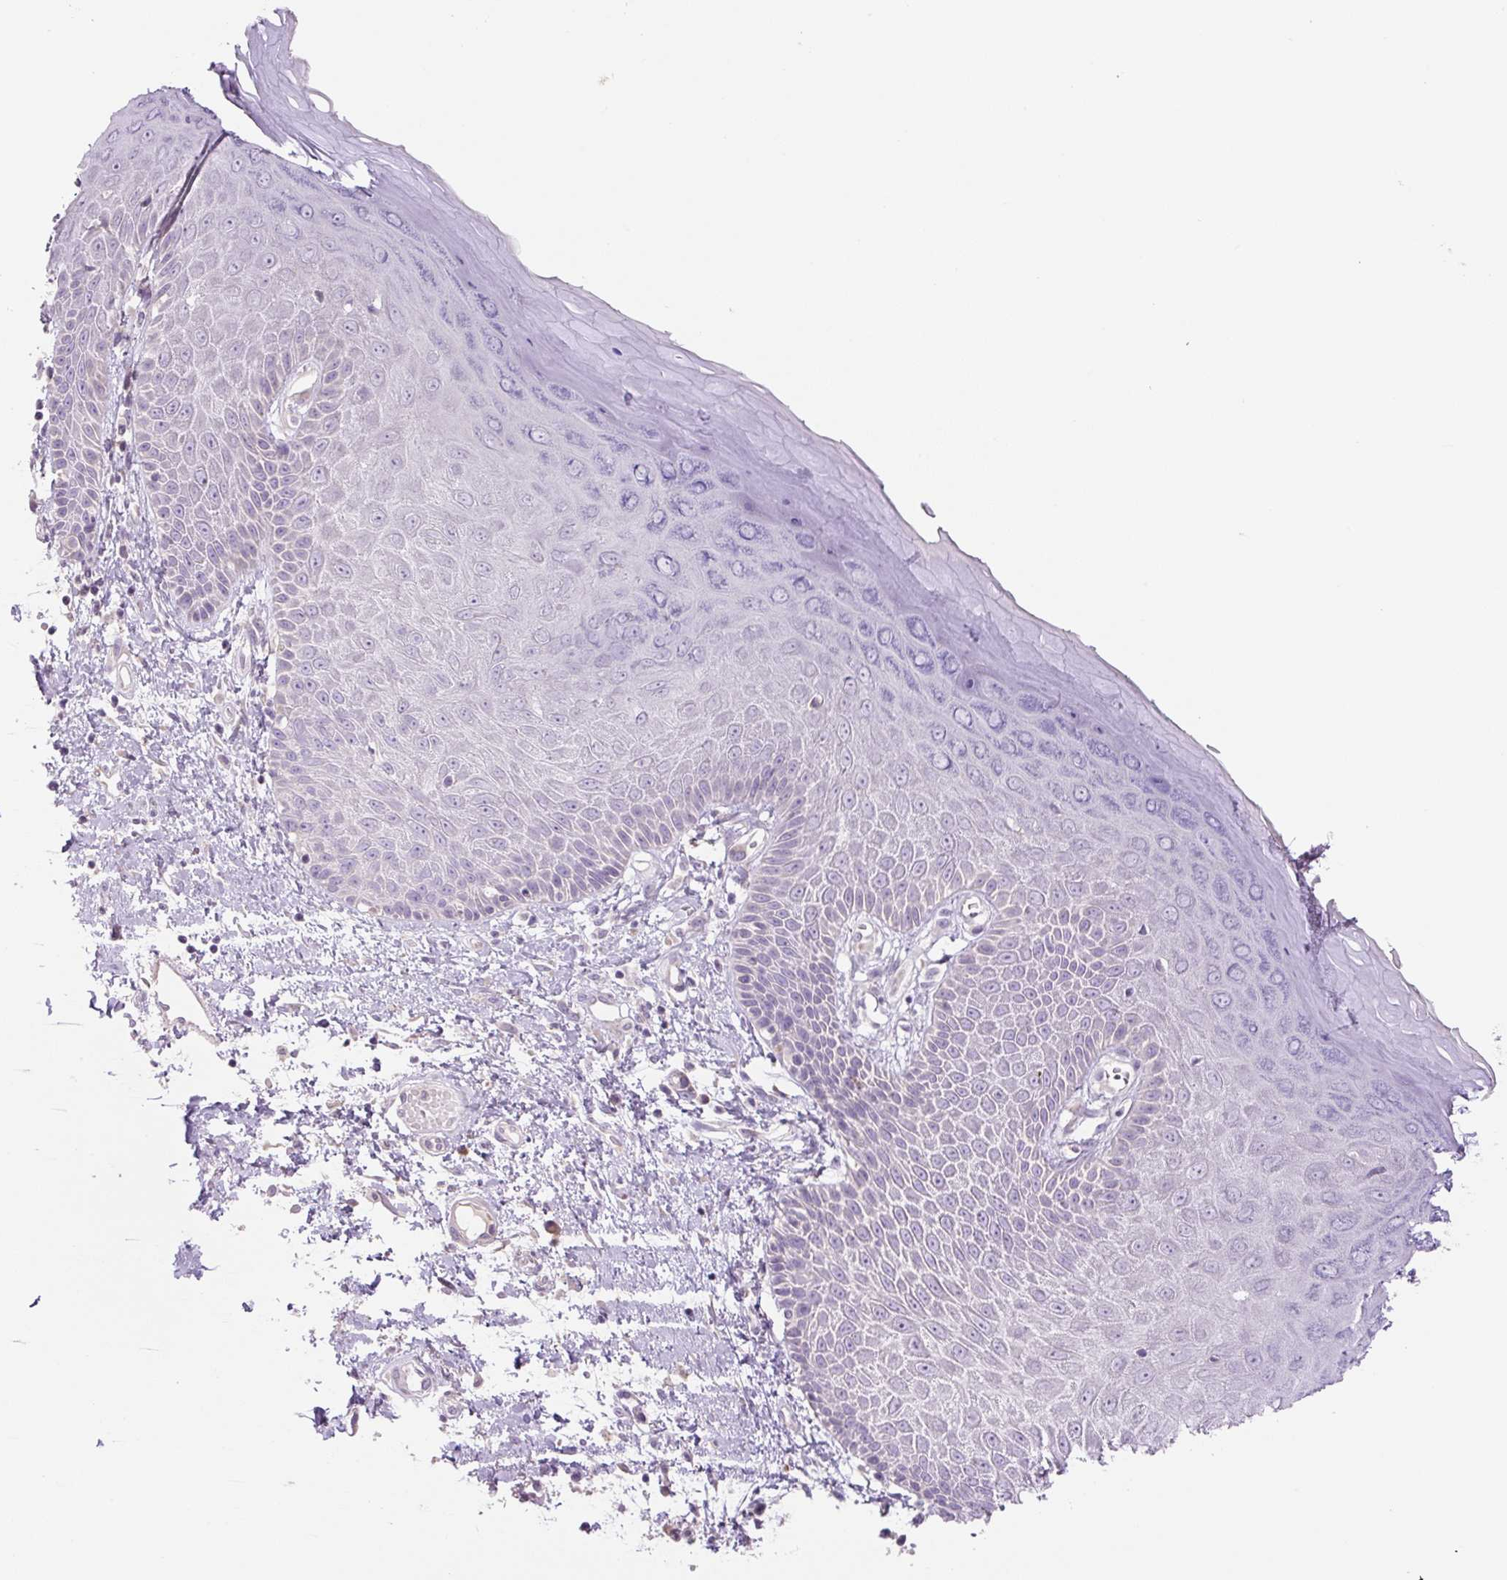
{"staining": {"intensity": "negative", "quantity": "none", "location": "none"}, "tissue": "skin", "cell_type": "Epidermal cells", "image_type": "normal", "snomed": [{"axis": "morphology", "description": "Normal tissue, NOS"}, {"axis": "topography", "description": "Anal"}, {"axis": "topography", "description": "Peripheral nerve tissue"}], "caption": "The immunohistochemistry (IHC) image has no significant expression in epidermal cells of skin.", "gene": "TMEM100", "patient": {"sex": "male", "age": 78}}